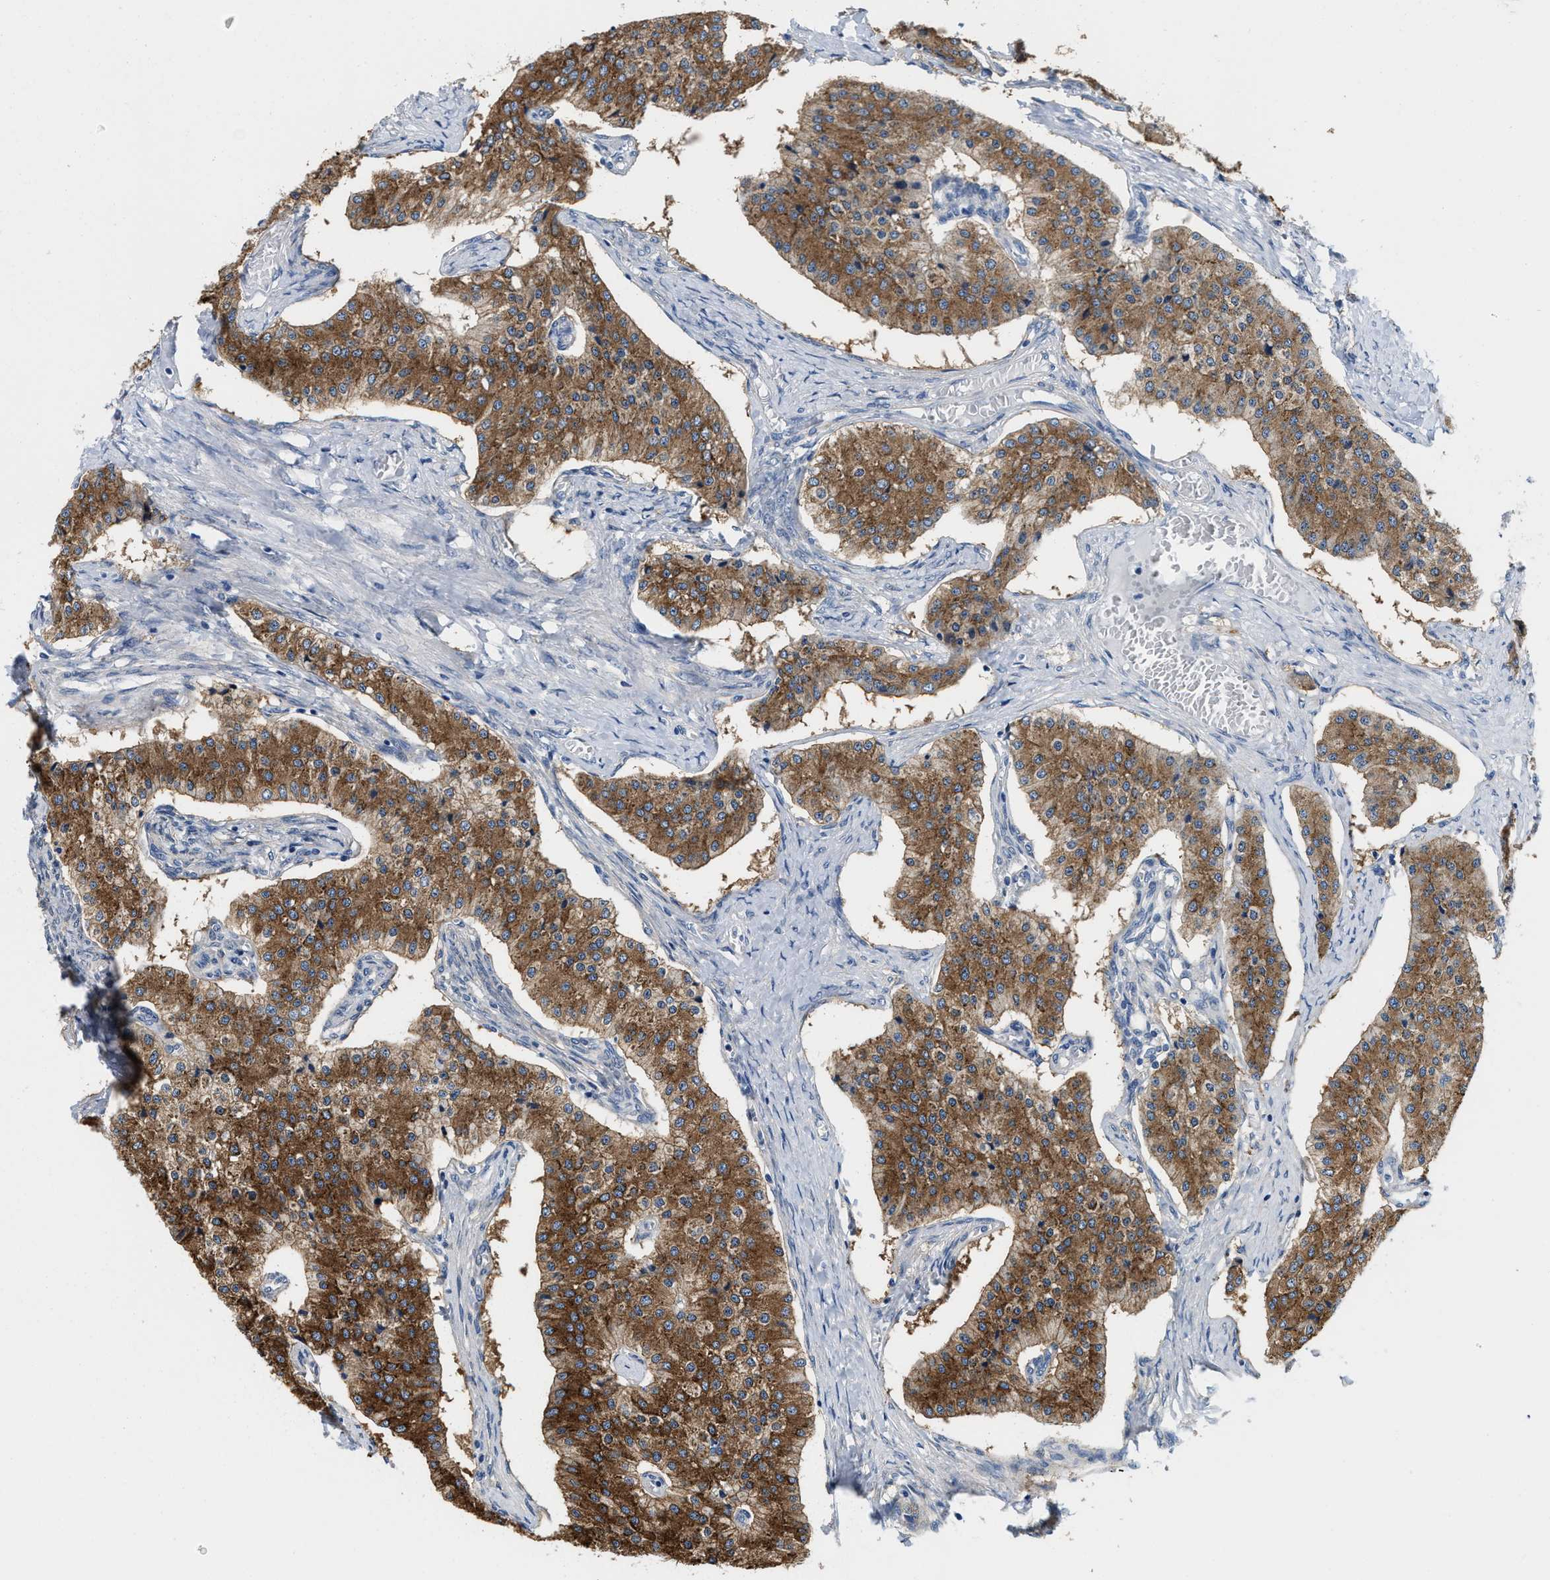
{"staining": {"intensity": "strong", "quantity": ">75%", "location": "cytoplasmic/membranous"}, "tissue": "carcinoid", "cell_type": "Tumor cells", "image_type": "cancer", "snomed": [{"axis": "morphology", "description": "Carcinoid, malignant, NOS"}, {"axis": "topography", "description": "Colon"}], "caption": "Protein positivity by immunohistochemistry demonstrates strong cytoplasmic/membranous staining in about >75% of tumor cells in carcinoid (malignant).", "gene": "DSCAM", "patient": {"sex": "female", "age": 52}}